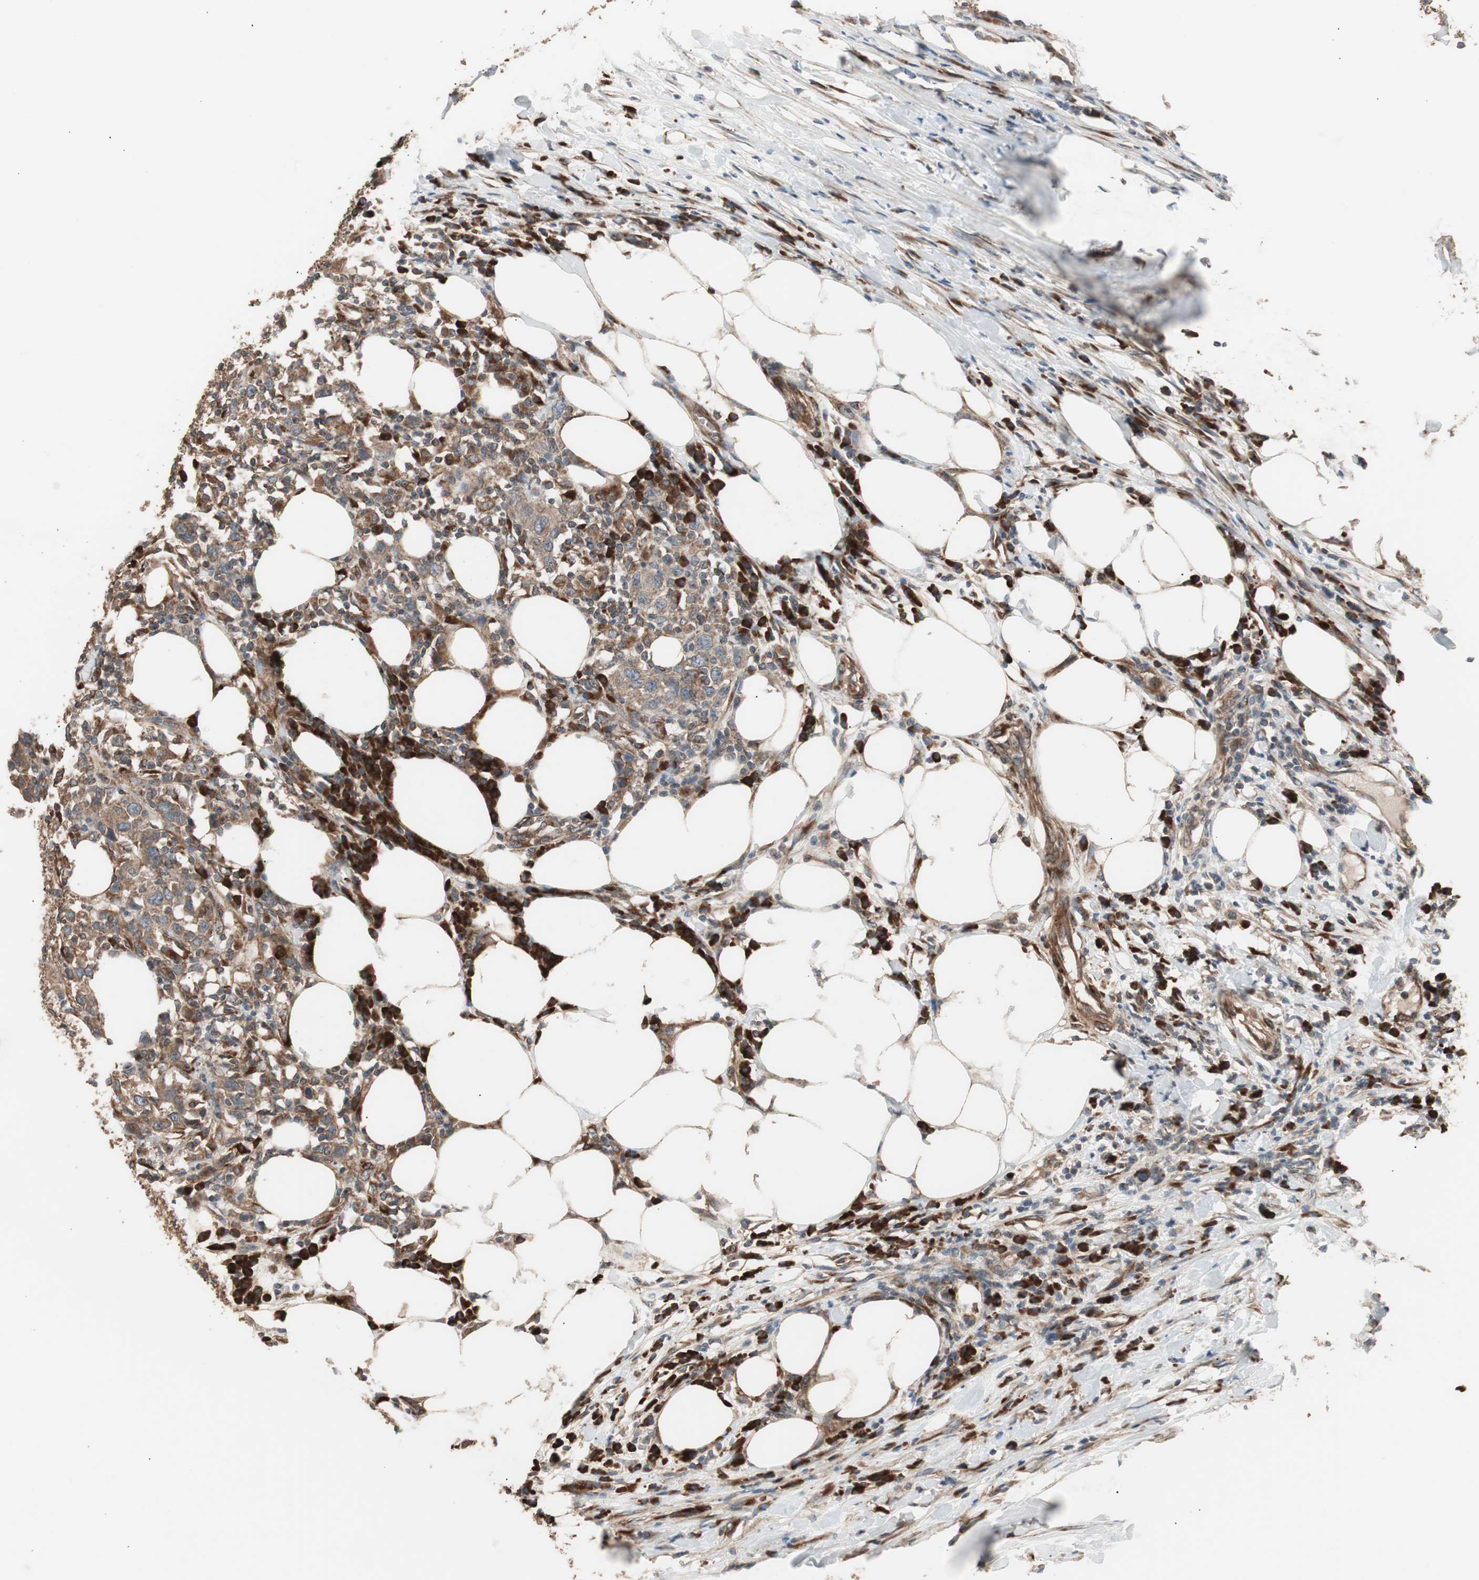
{"staining": {"intensity": "moderate", "quantity": ">75%", "location": "cytoplasmic/membranous"}, "tissue": "urothelial cancer", "cell_type": "Tumor cells", "image_type": "cancer", "snomed": [{"axis": "morphology", "description": "Urothelial carcinoma, High grade"}, {"axis": "topography", "description": "Urinary bladder"}], "caption": "Moderate cytoplasmic/membranous protein staining is seen in approximately >75% of tumor cells in high-grade urothelial carcinoma. Using DAB (brown) and hematoxylin (blue) stains, captured at high magnification using brightfield microscopy.", "gene": "LZTS1", "patient": {"sex": "male", "age": 61}}